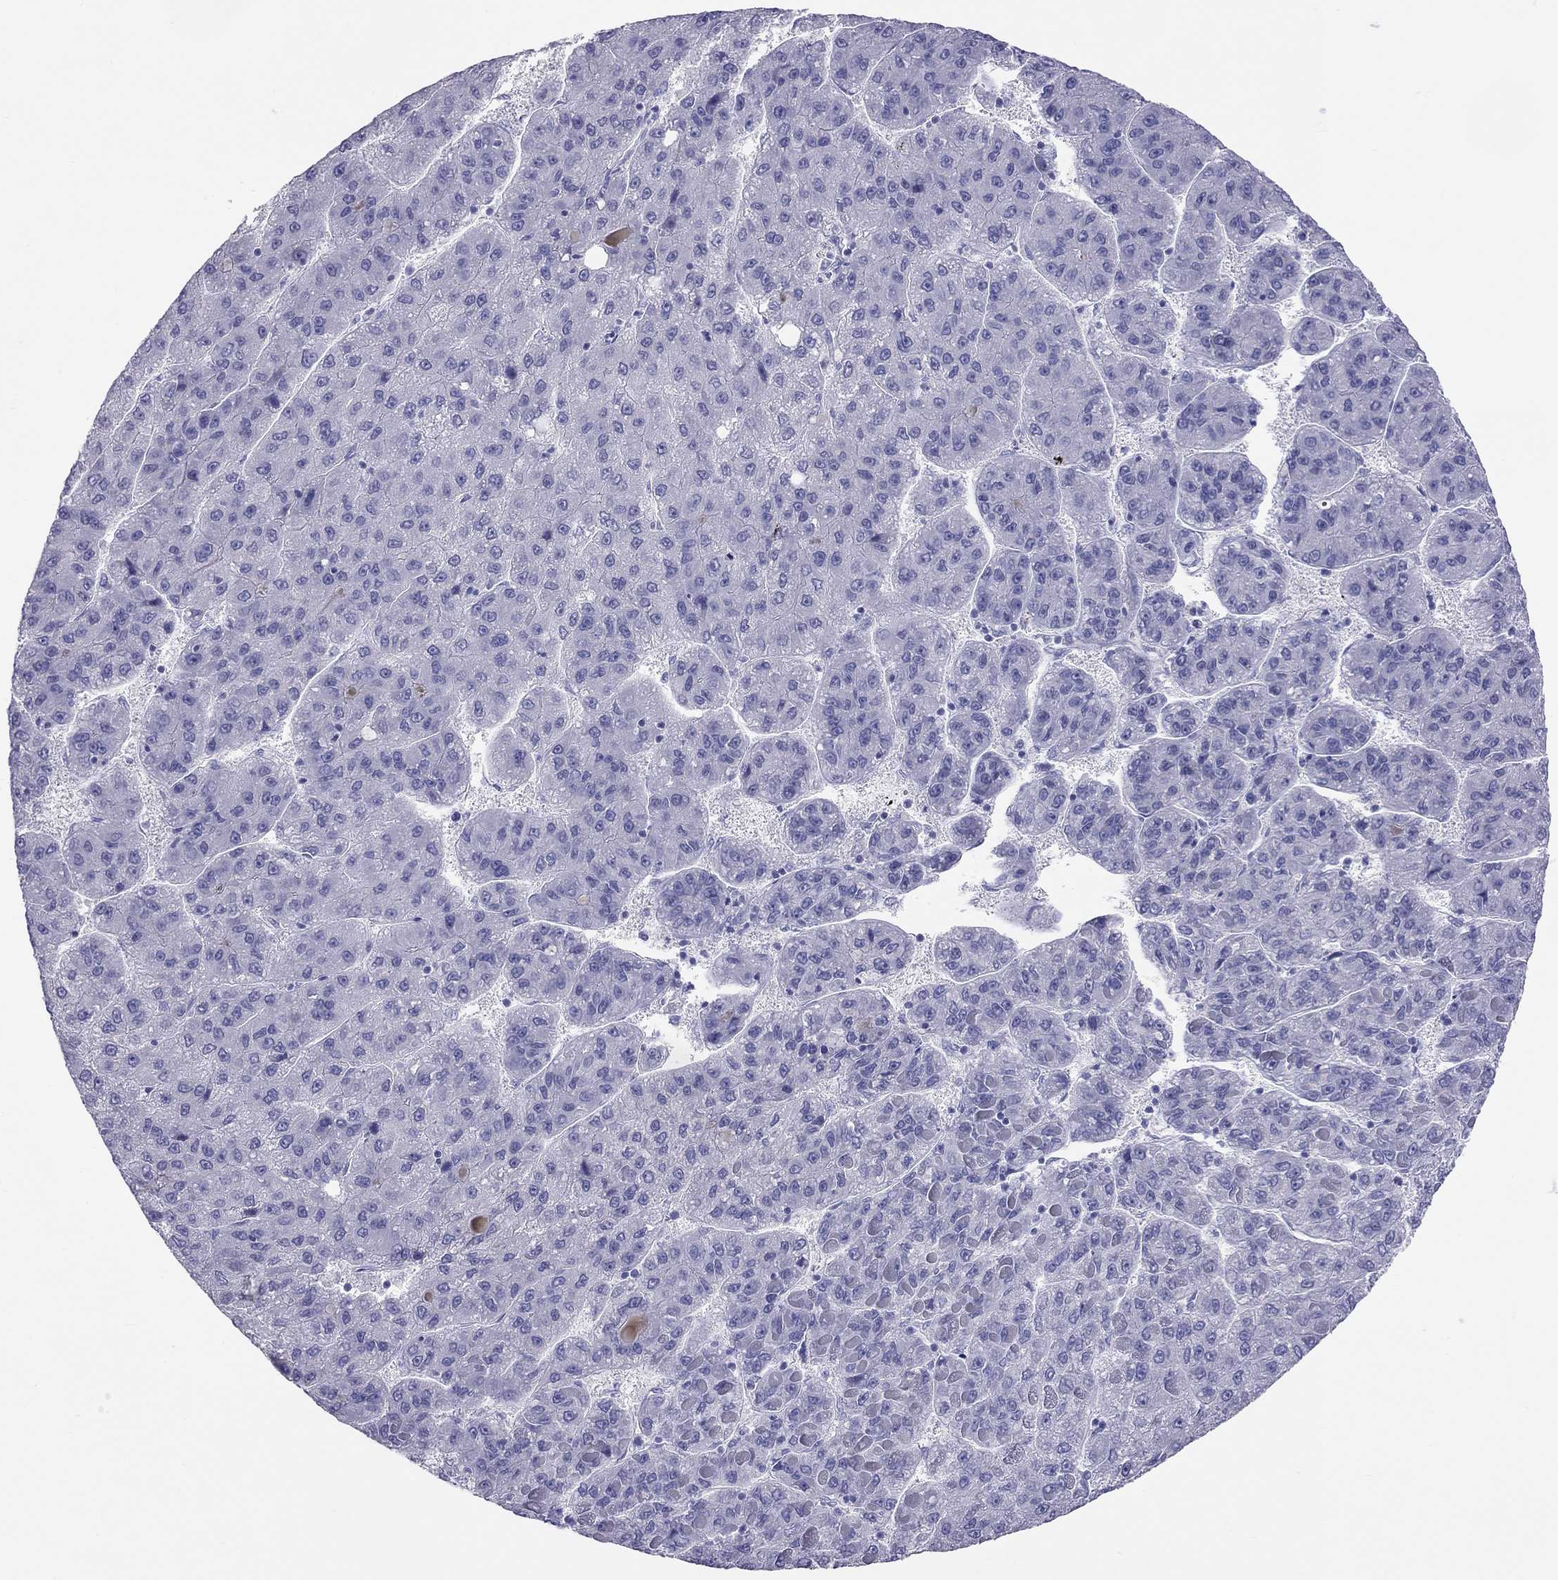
{"staining": {"intensity": "negative", "quantity": "none", "location": "none"}, "tissue": "liver cancer", "cell_type": "Tumor cells", "image_type": "cancer", "snomed": [{"axis": "morphology", "description": "Carcinoma, Hepatocellular, NOS"}, {"axis": "topography", "description": "Liver"}], "caption": "Liver cancer (hepatocellular carcinoma) was stained to show a protein in brown. There is no significant staining in tumor cells.", "gene": "HLA-DQB2", "patient": {"sex": "female", "age": 82}}